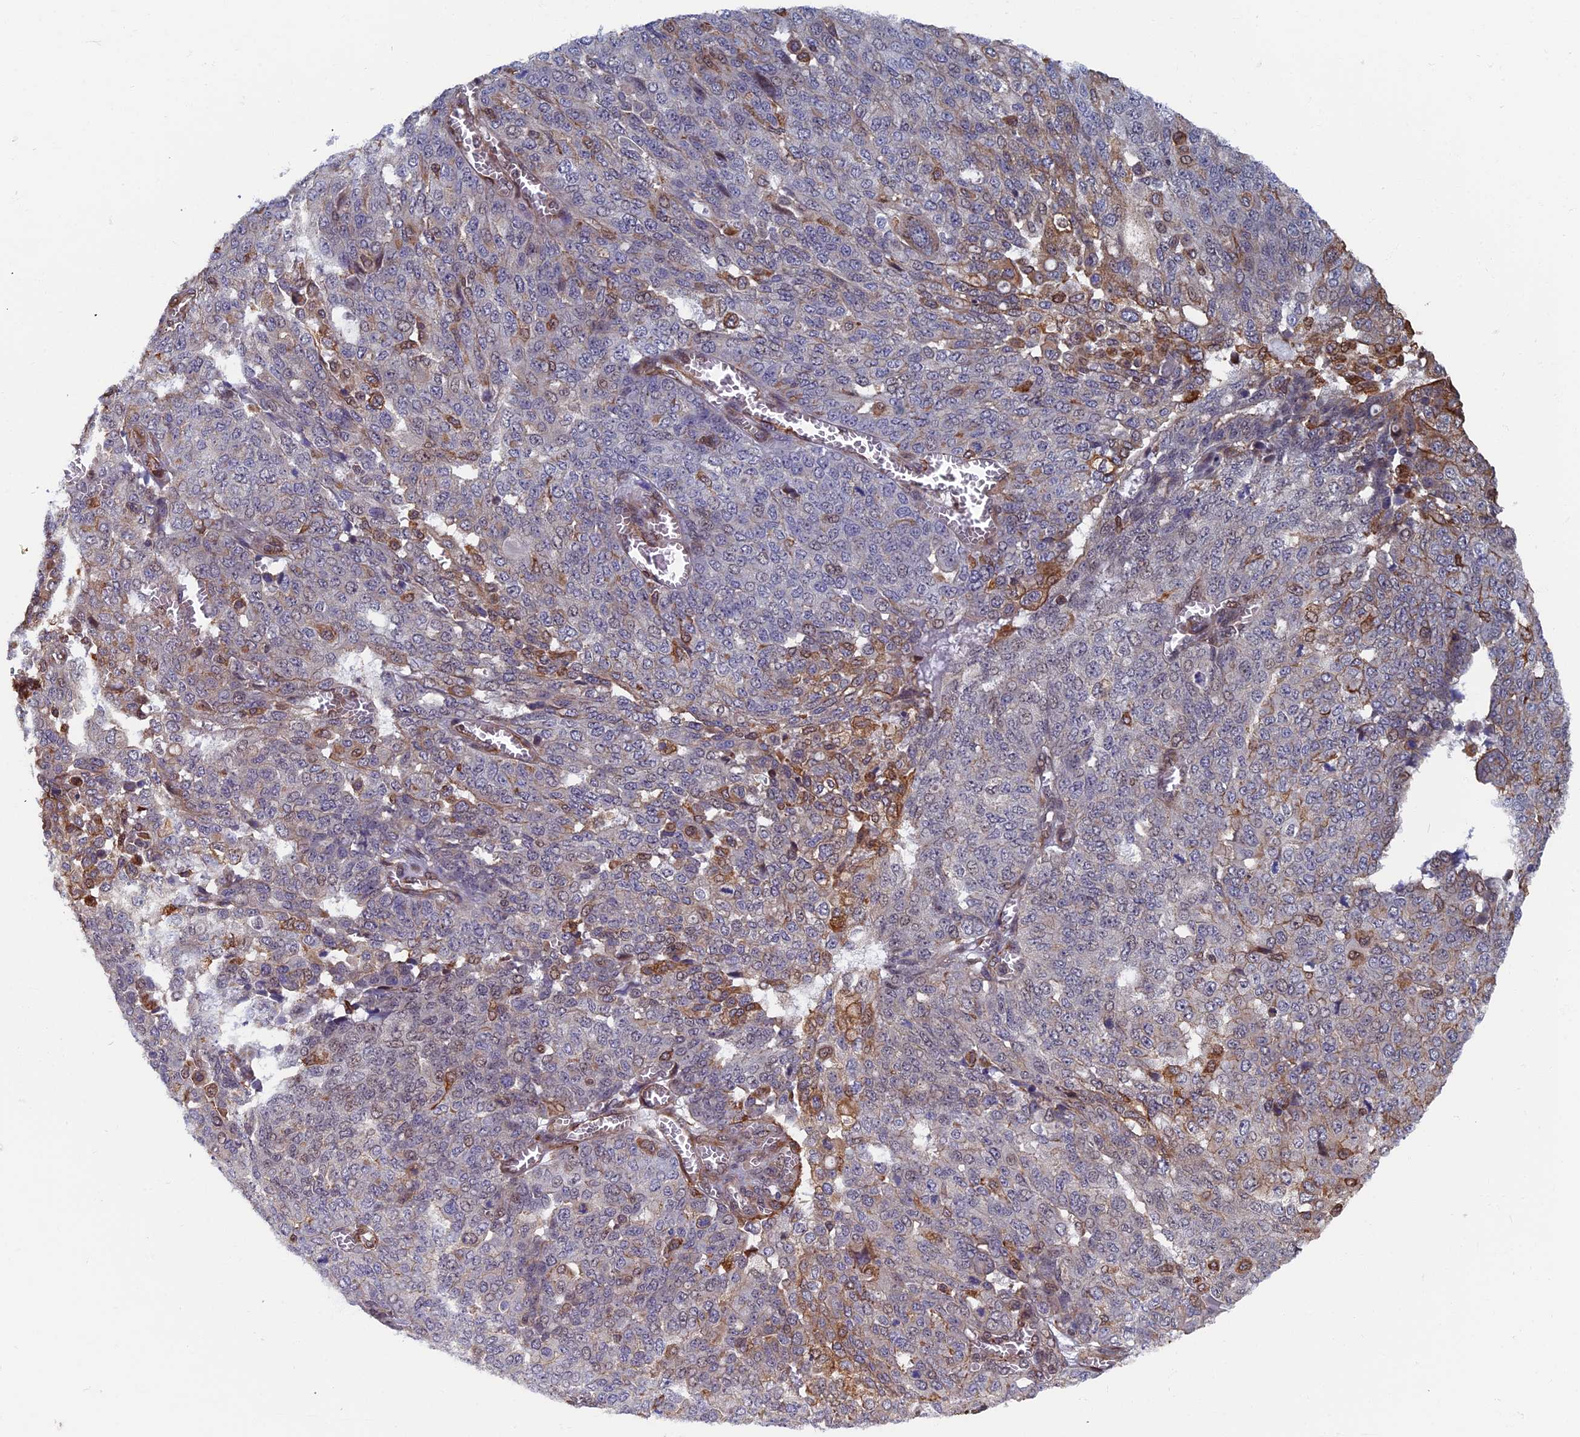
{"staining": {"intensity": "weak", "quantity": "<25%", "location": "nuclear"}, "tissue": "ovarian cancer", "cell_type": "Tumor cells", "image_type": "cancer", "snomed": [{"axis": "morphology", "description": "Cystadenocarcinoma, serous, NOS"}, {"axis": "topography", "description": "Soft tissue"}, {"axis": "topography", "description": "Ovary"}], "caption": "This is an immunohistochemistry (IHC) image of ovarian cancer. There is no staining in tumor cells.", "gene": "CTDP1", "patient": {"sex": "female", "age": 57}}